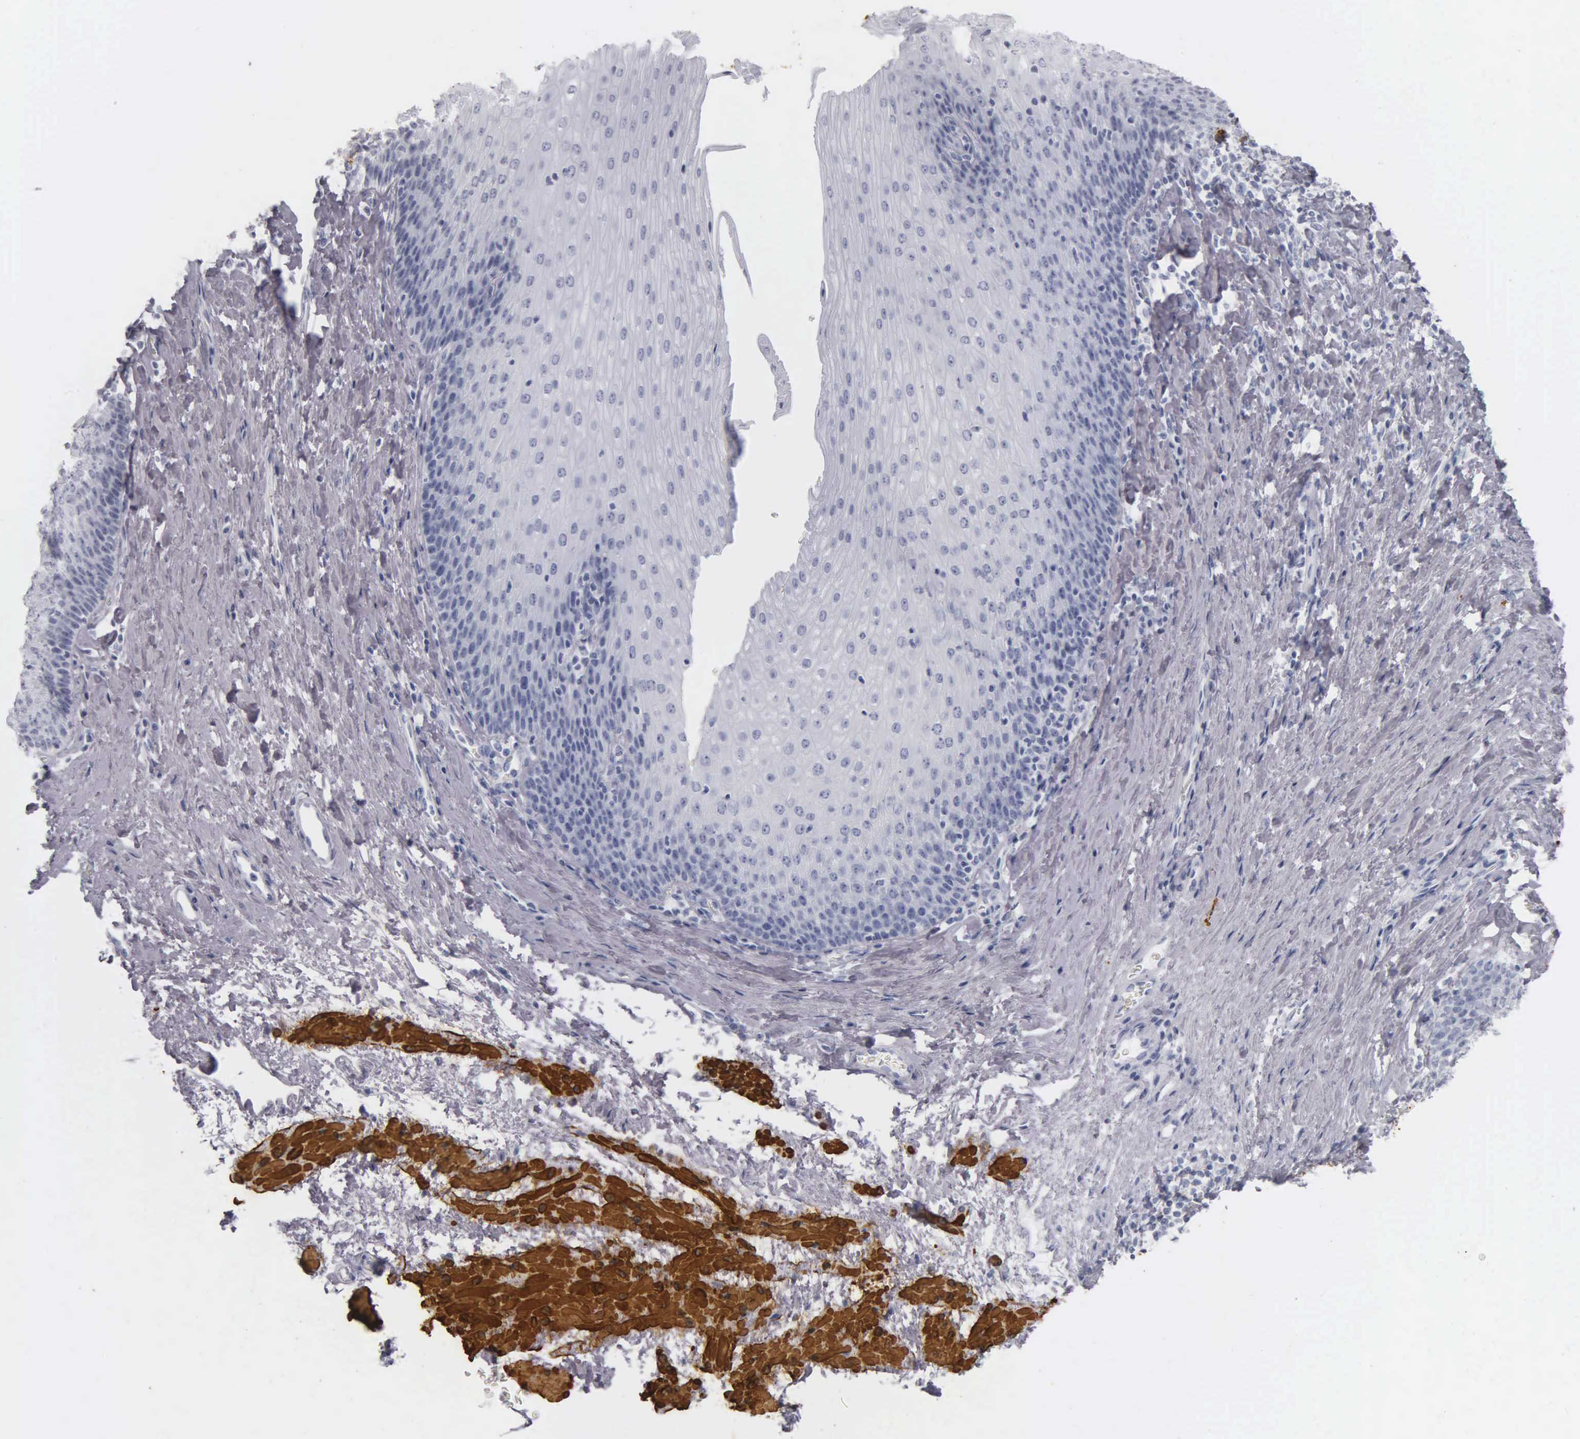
{"staining": {"intensity": "negative", "quantity": "none", "location": "none"}, "tissue": "esophagus", "cell_type": "Squamous epithelial cells", "image_type": "normal", "snomed": [{"axis": "morphology", "description": "Normal tissue, NOS"}, {"axis": "topography", "description": "Esophagus"}], "caption": "Esophagus was stained to show a protein in brown. There is no significant staining in squamous epithelial cells. The staining was performed using DAB (3,3'-diaminobenzidine) to visualize the protein expression in brown, while the nuclei were stained in blue with hematoxylin (Magnification: 20x).", "gene": "DES", "patient": {"sex": "female", "age": 61}}